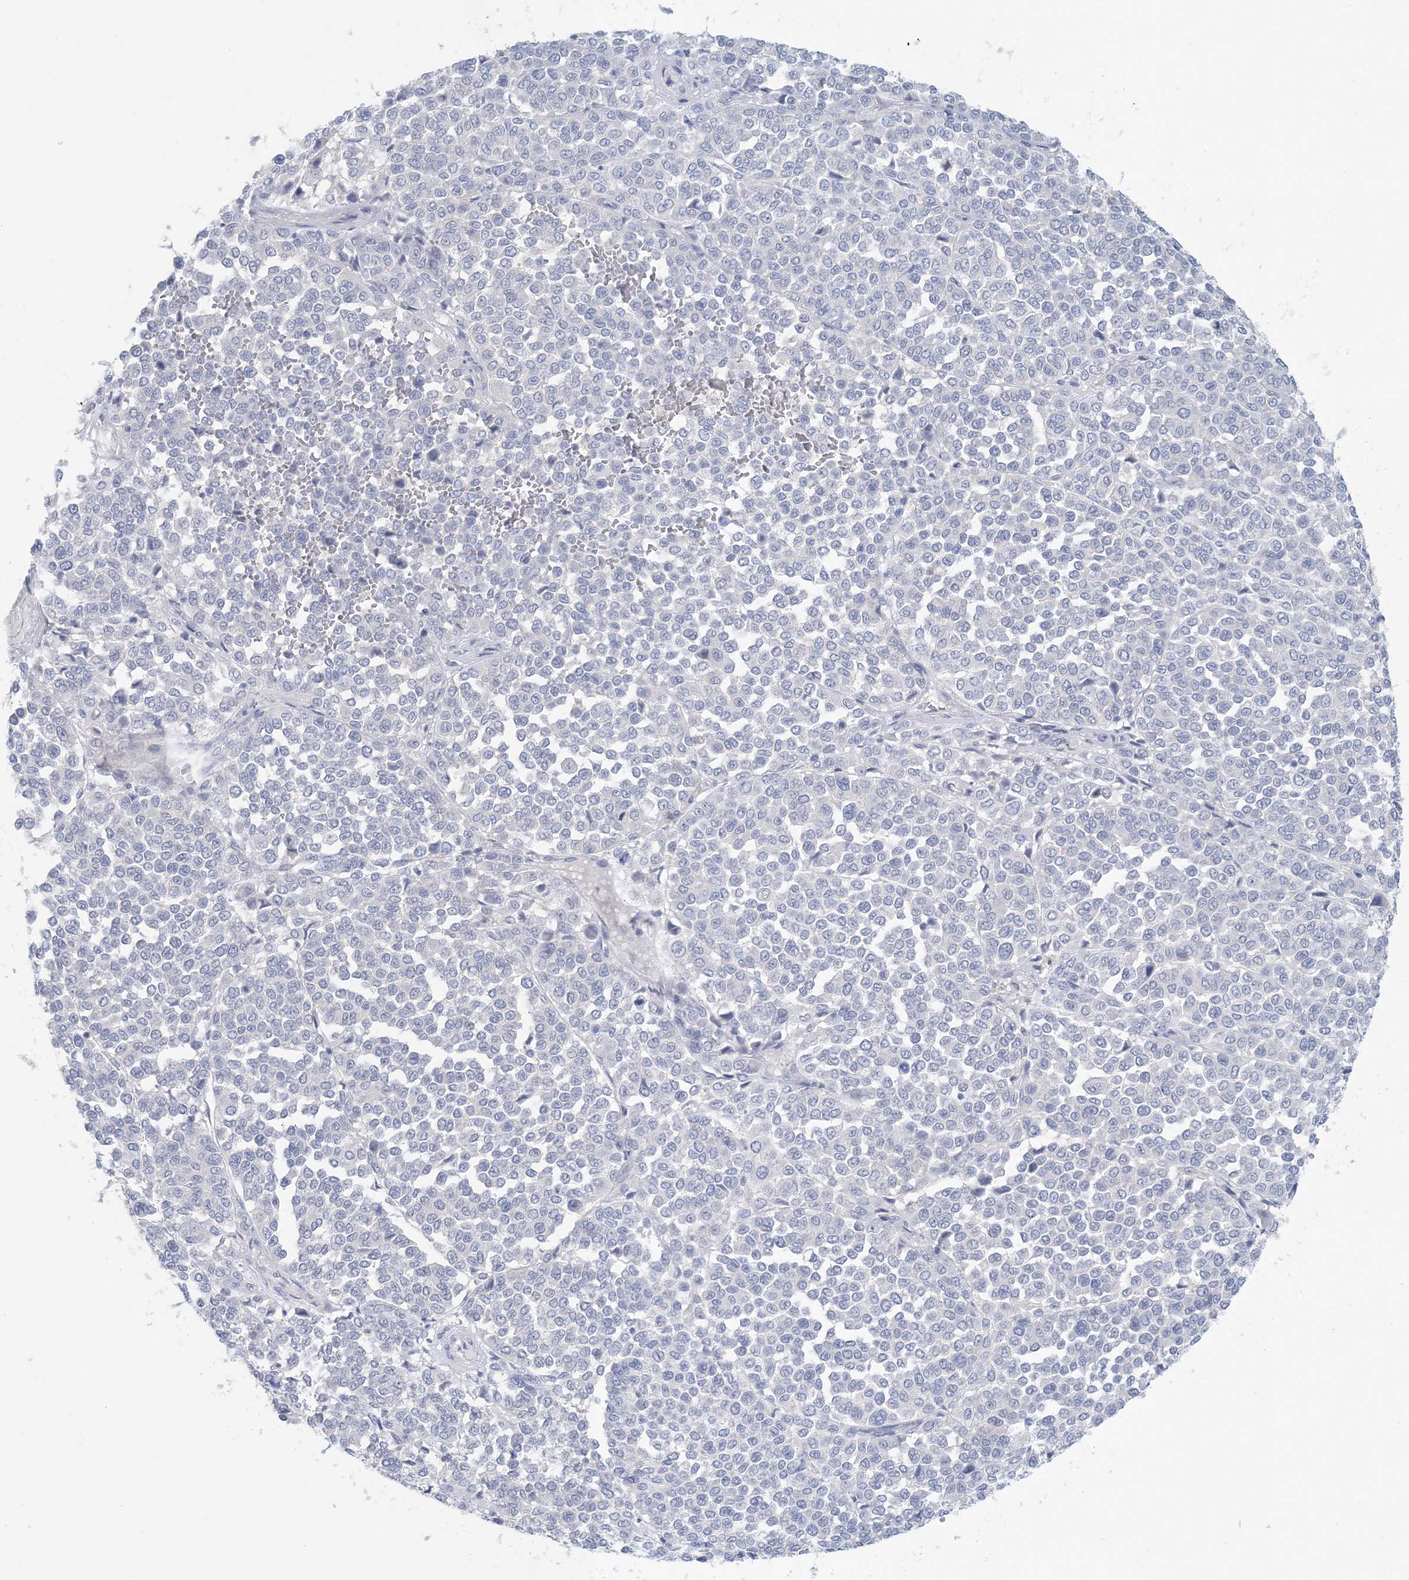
{"staining": {"intensity": "negative", "quantity": "none", "location": "none"}, "tissue": "melanoma", "cell_type": "Tumor cells", "image_type": "cancer", "snomed": [{"axis": "morphology", "description": "Malignant melanoma, Metastatic site"}, {"axis": "topography", "description": "Pancreas"}], "caption": "Immunohistochemical staining of human malignant melanoma (metastatic site) shows no significant positivity in tumor cells.", "gene": "GABRG1", "patient": {"sex": "female", "age": 30}}